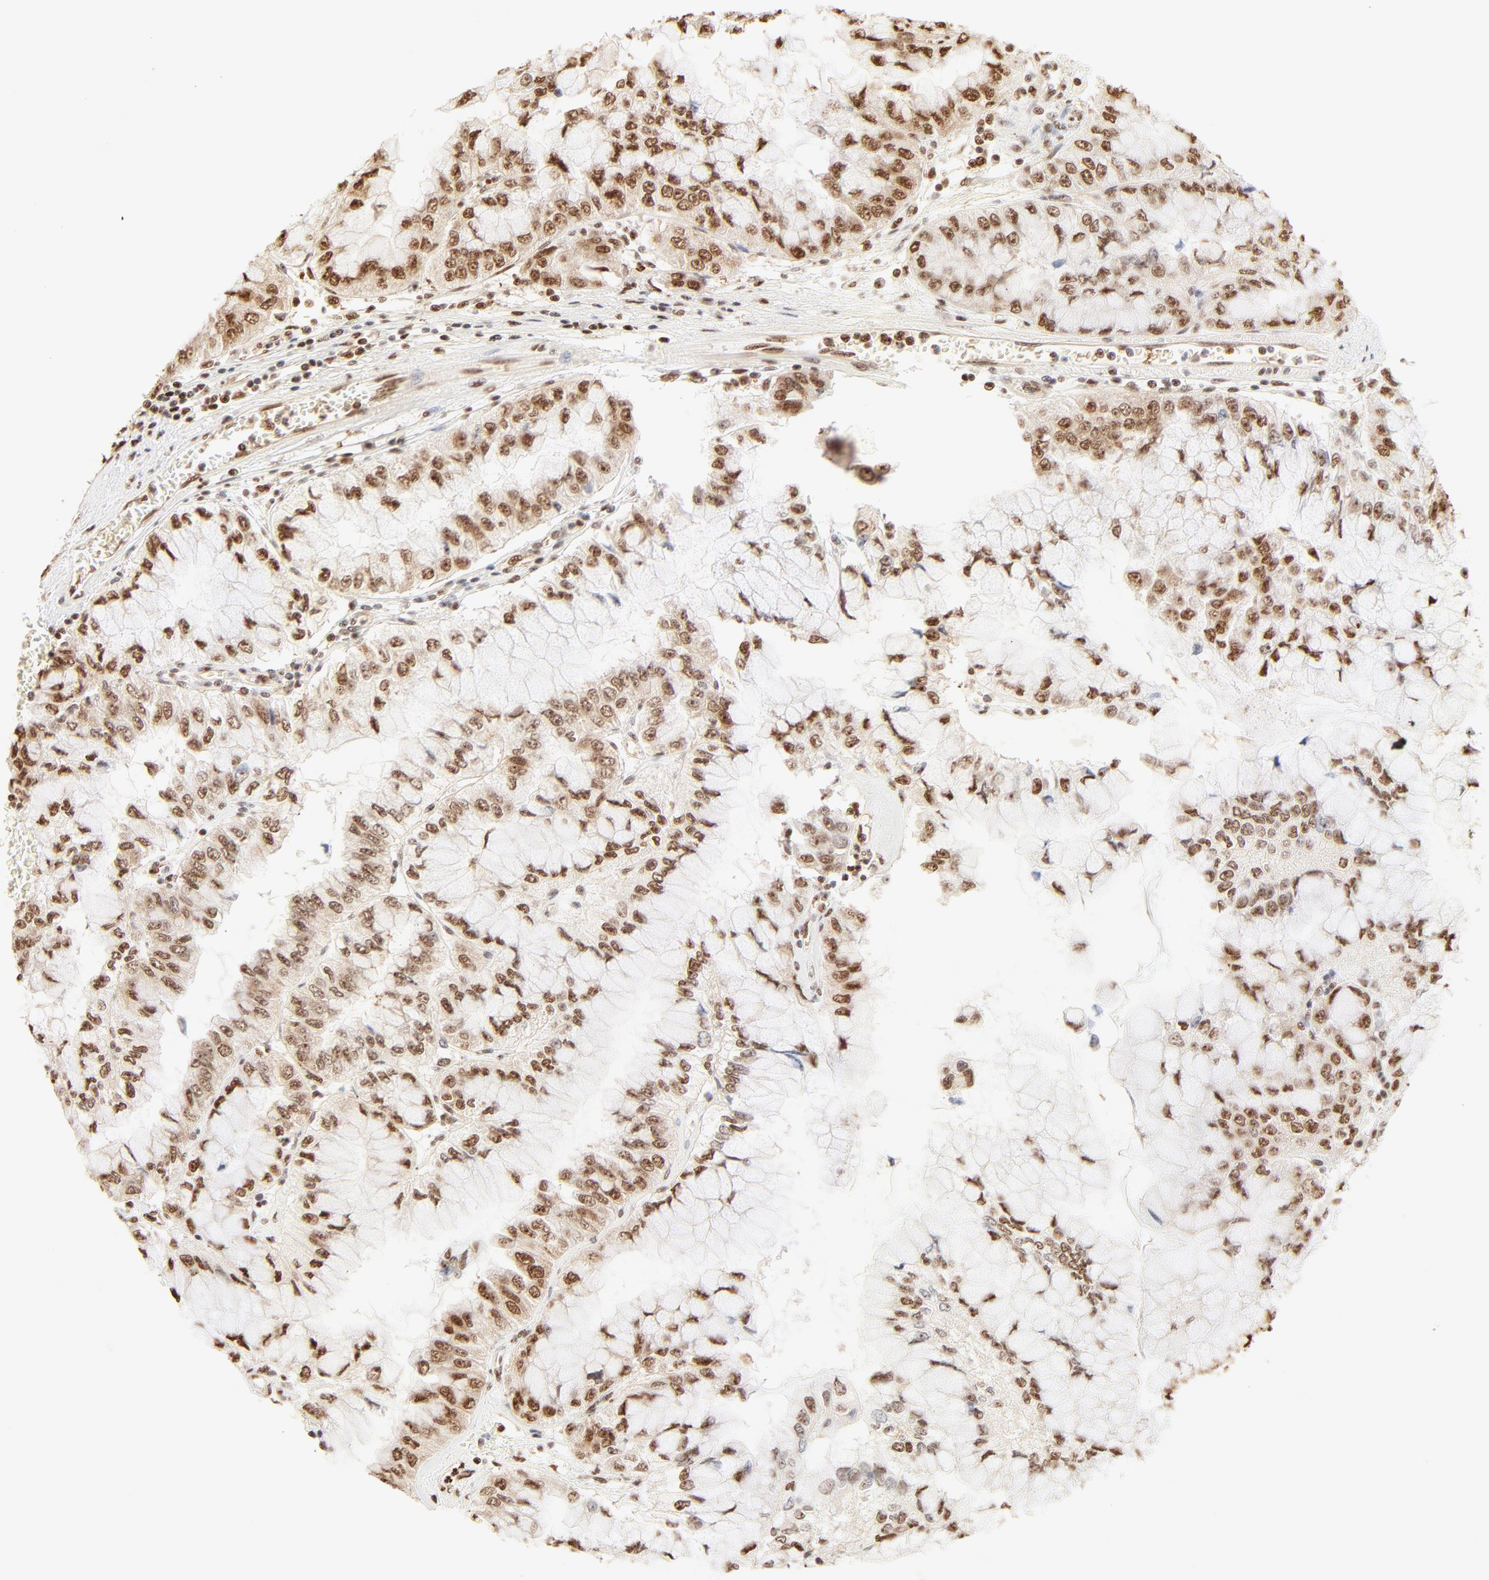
{"staining": {"intensity": "strong", "quantity": ">75%", "location": "nuclear"}, "tissue": "liver cancer", "cell_type": "Tumor cells", "image_type": "cancer", "snomed": [{"axis": "morphology", "description": "Cholangiocarcinoma"}, {"axis": "topography", "description": "Liver"}], "caption": "Liver cancer stained for a protein (brown) exhibits strong nuclear positive staining in about >75% of tumor cells.", "gene": "FAM50A", "patient": {"sex": "female", "age": 79}}